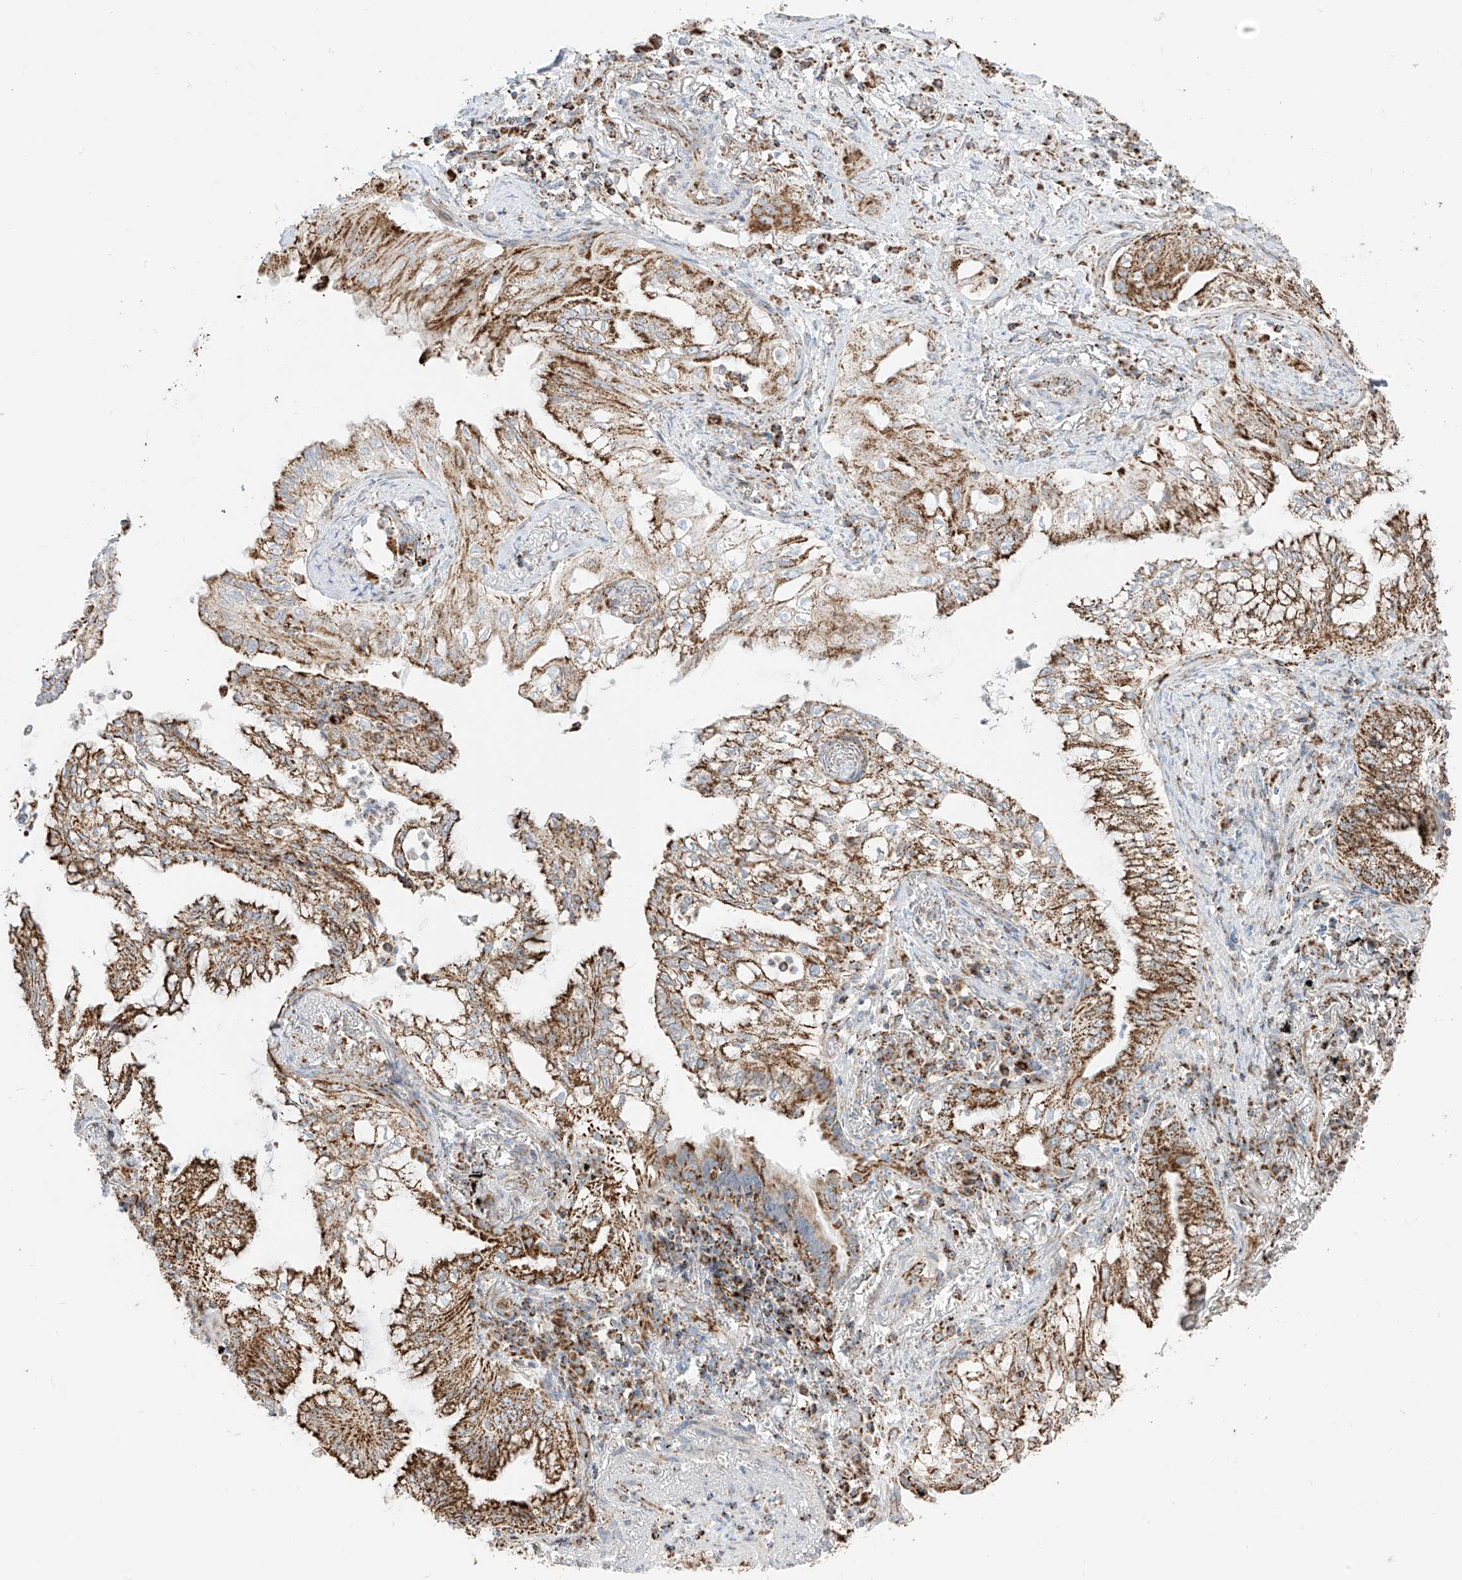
{"staining": {"intensity": "strong", "quantity": ">75%", "location": "cytoplasmic/membranous"}, "tissue": "lung cancer", "cell_type": "Tumor cells", "image_type": "cancer", "snomed": [{"axis": "morphology", "description": "Adenocarcinoma, NOS"}, {"axis": "topography", "description": "Lung"}], "caption": "Protein staining demonstrates strong cytoplasmic/membranous positivity in approximately >75% of tumor cells in lung cancer (adenocarcinoma). The protein is stained brown, and the nuclei are stained in blue (DAB (3,3'-diaminobenzidine) IHC with brightfield microscopy, high magnification).", "gene": "ETHE1", "patient": {"sex": "female", "age": 70}}